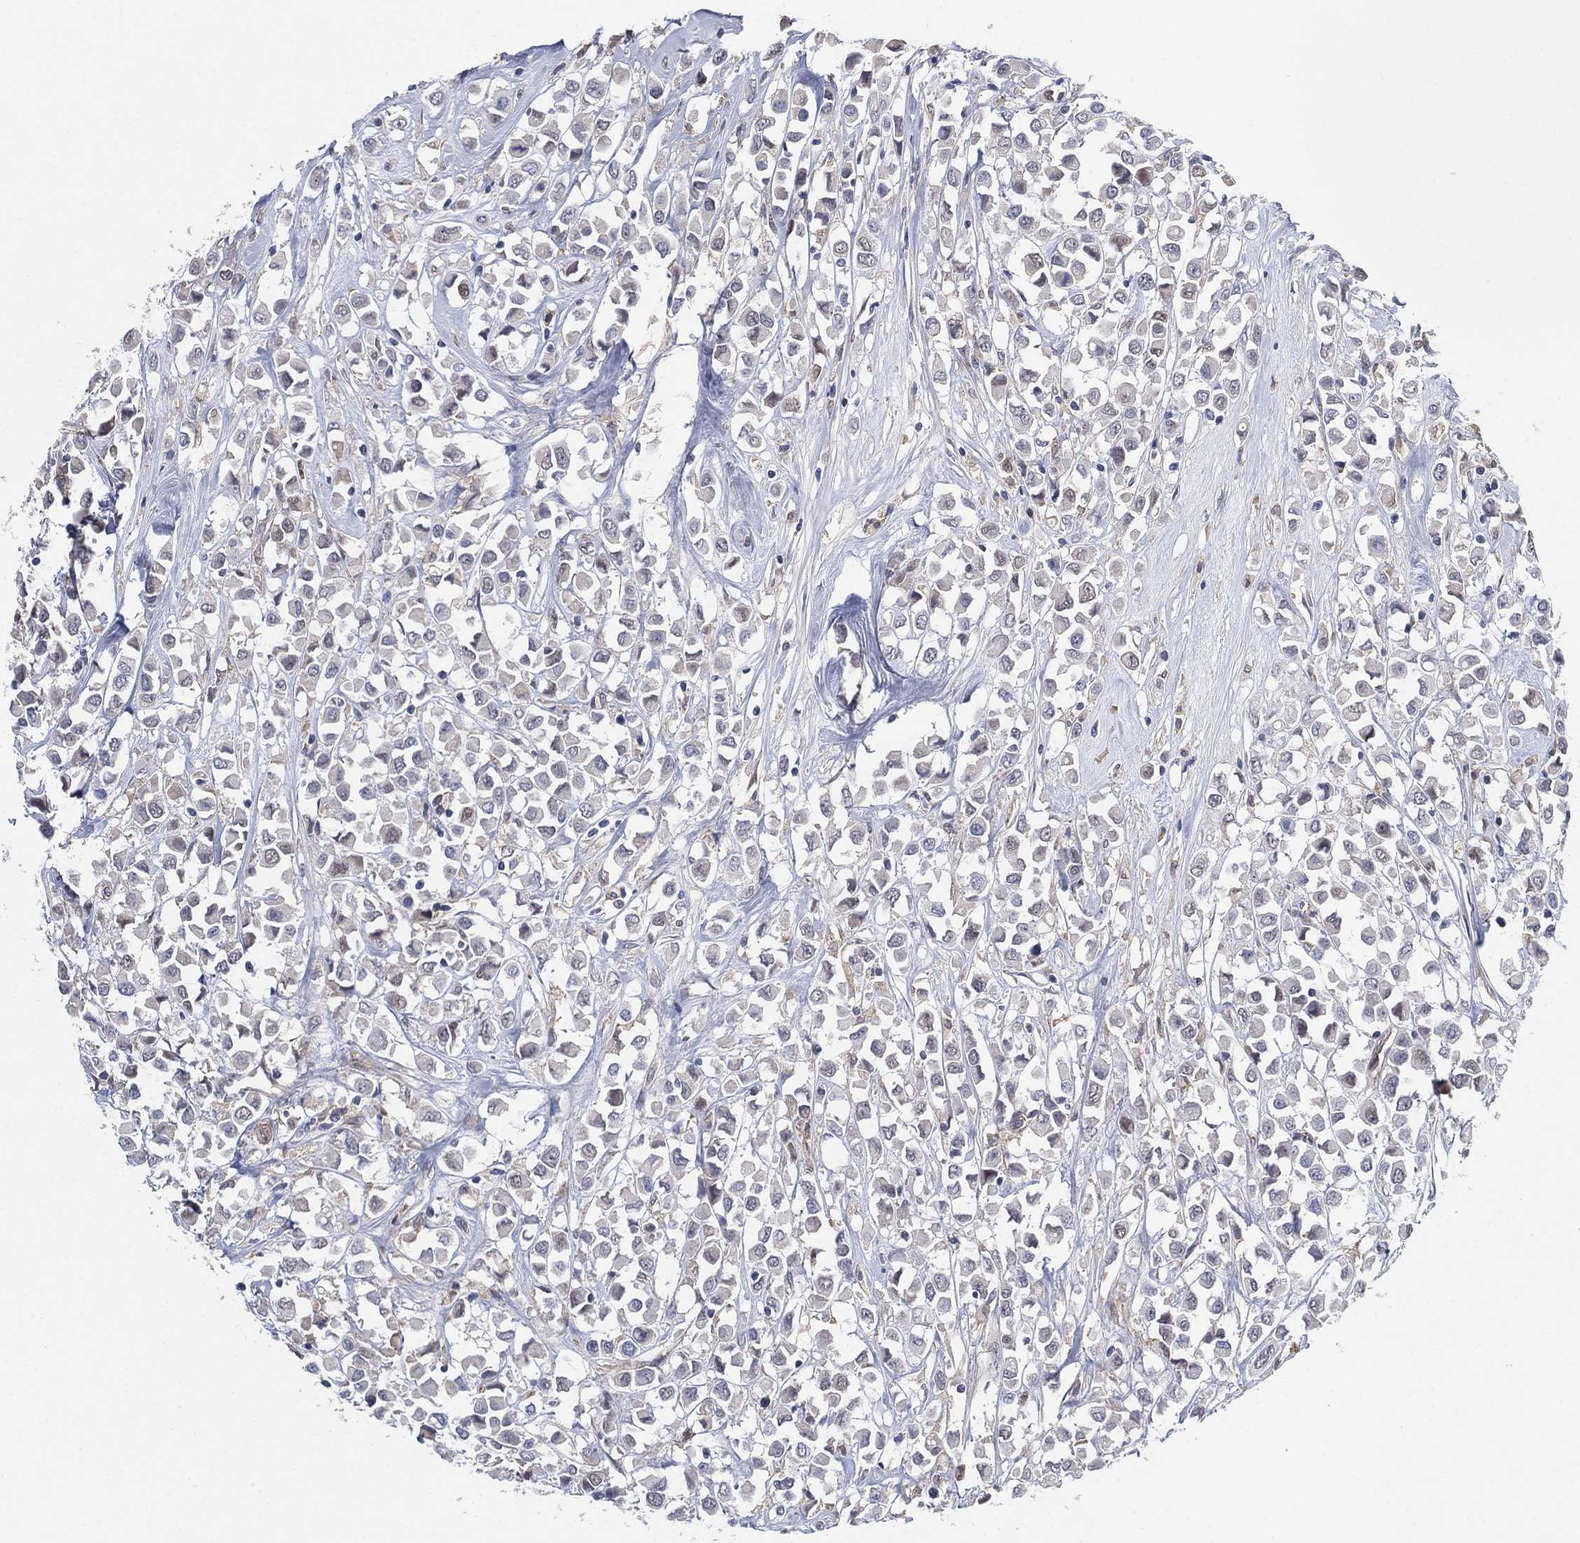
{"staining": {"intensity": "negative", "quantity": "none", "location": "none"}, "tissue": "breast cancer", "cell_type": "Tumor cells", "image_type": "cancer", "snomed": [{"axis": "morphology", "description": "Duct carcinoma"}, {"axis": "topography", "description": "Breast"}], "caption": "Tumor cells show no significant protein staining in breast intraductal carcinoma.", "gene": "FES", "patient": {"sex": "female", "age": 61}}